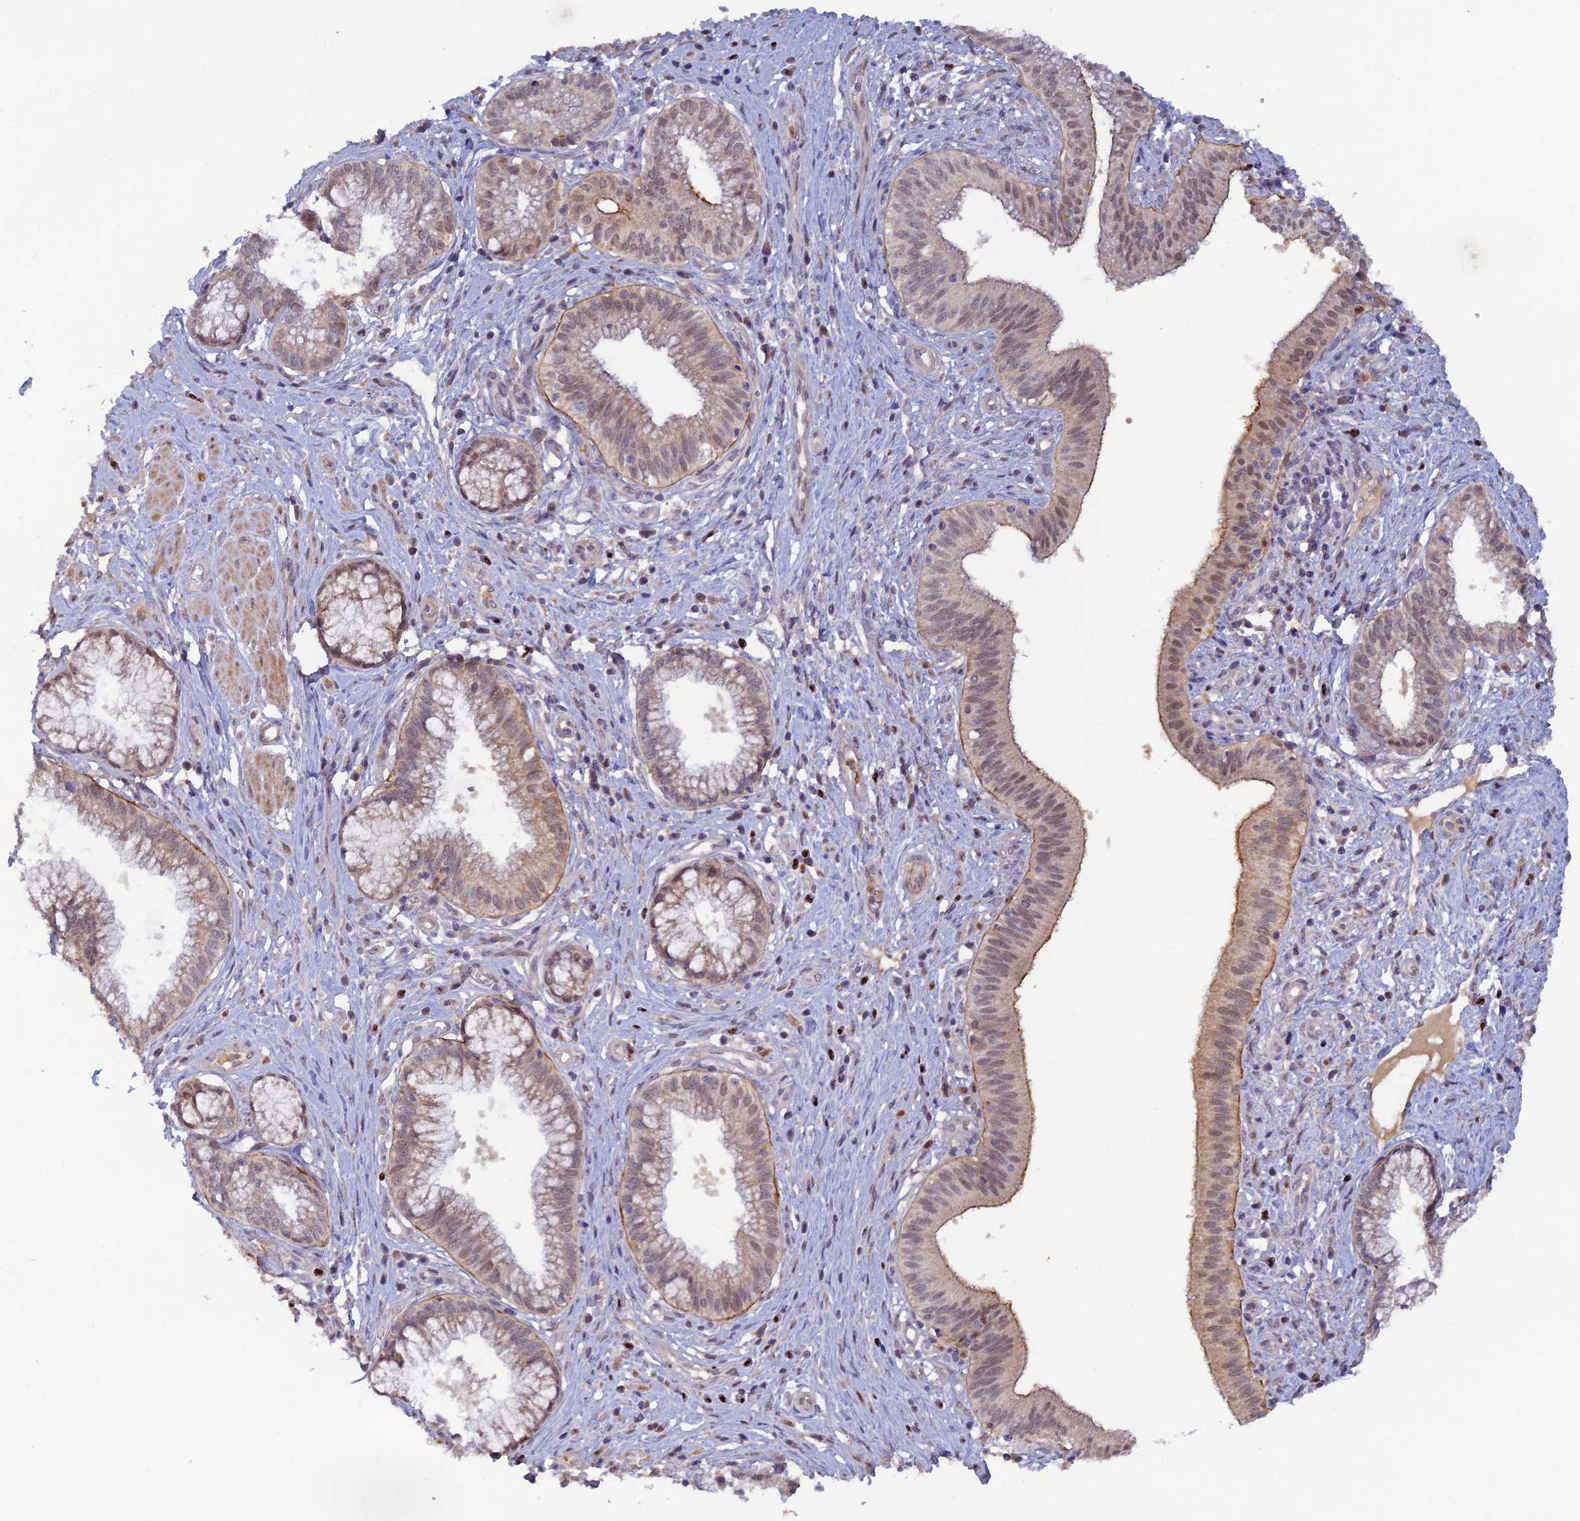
{"staining": {"intensity": "weak", "quantity": ">75%", "location": "cytoplasmic/membranous,nuclear"}, "tissue": "pancreatic cancer", "cell_type": "Tumor cells", "image_type": "cancer", "snomed": [{"axis": "morphology", "description": "Adenocarcinoma, NOS"}, {"axis": "topography", "description": "Pancreas"}], "caption": "Immunohistochemical staining of human pancreatic cancer reveals weak cytoplasmic/membranous and nuclear protein expression in about >75% of tumor cells. The protein of interest is stained brown, and the nuclei are stained in blue (DAB IHC with brightfield microscopy, high magnification).", "gene": "FASTKD5", "patient": {"sex": "male", "age": 72}}